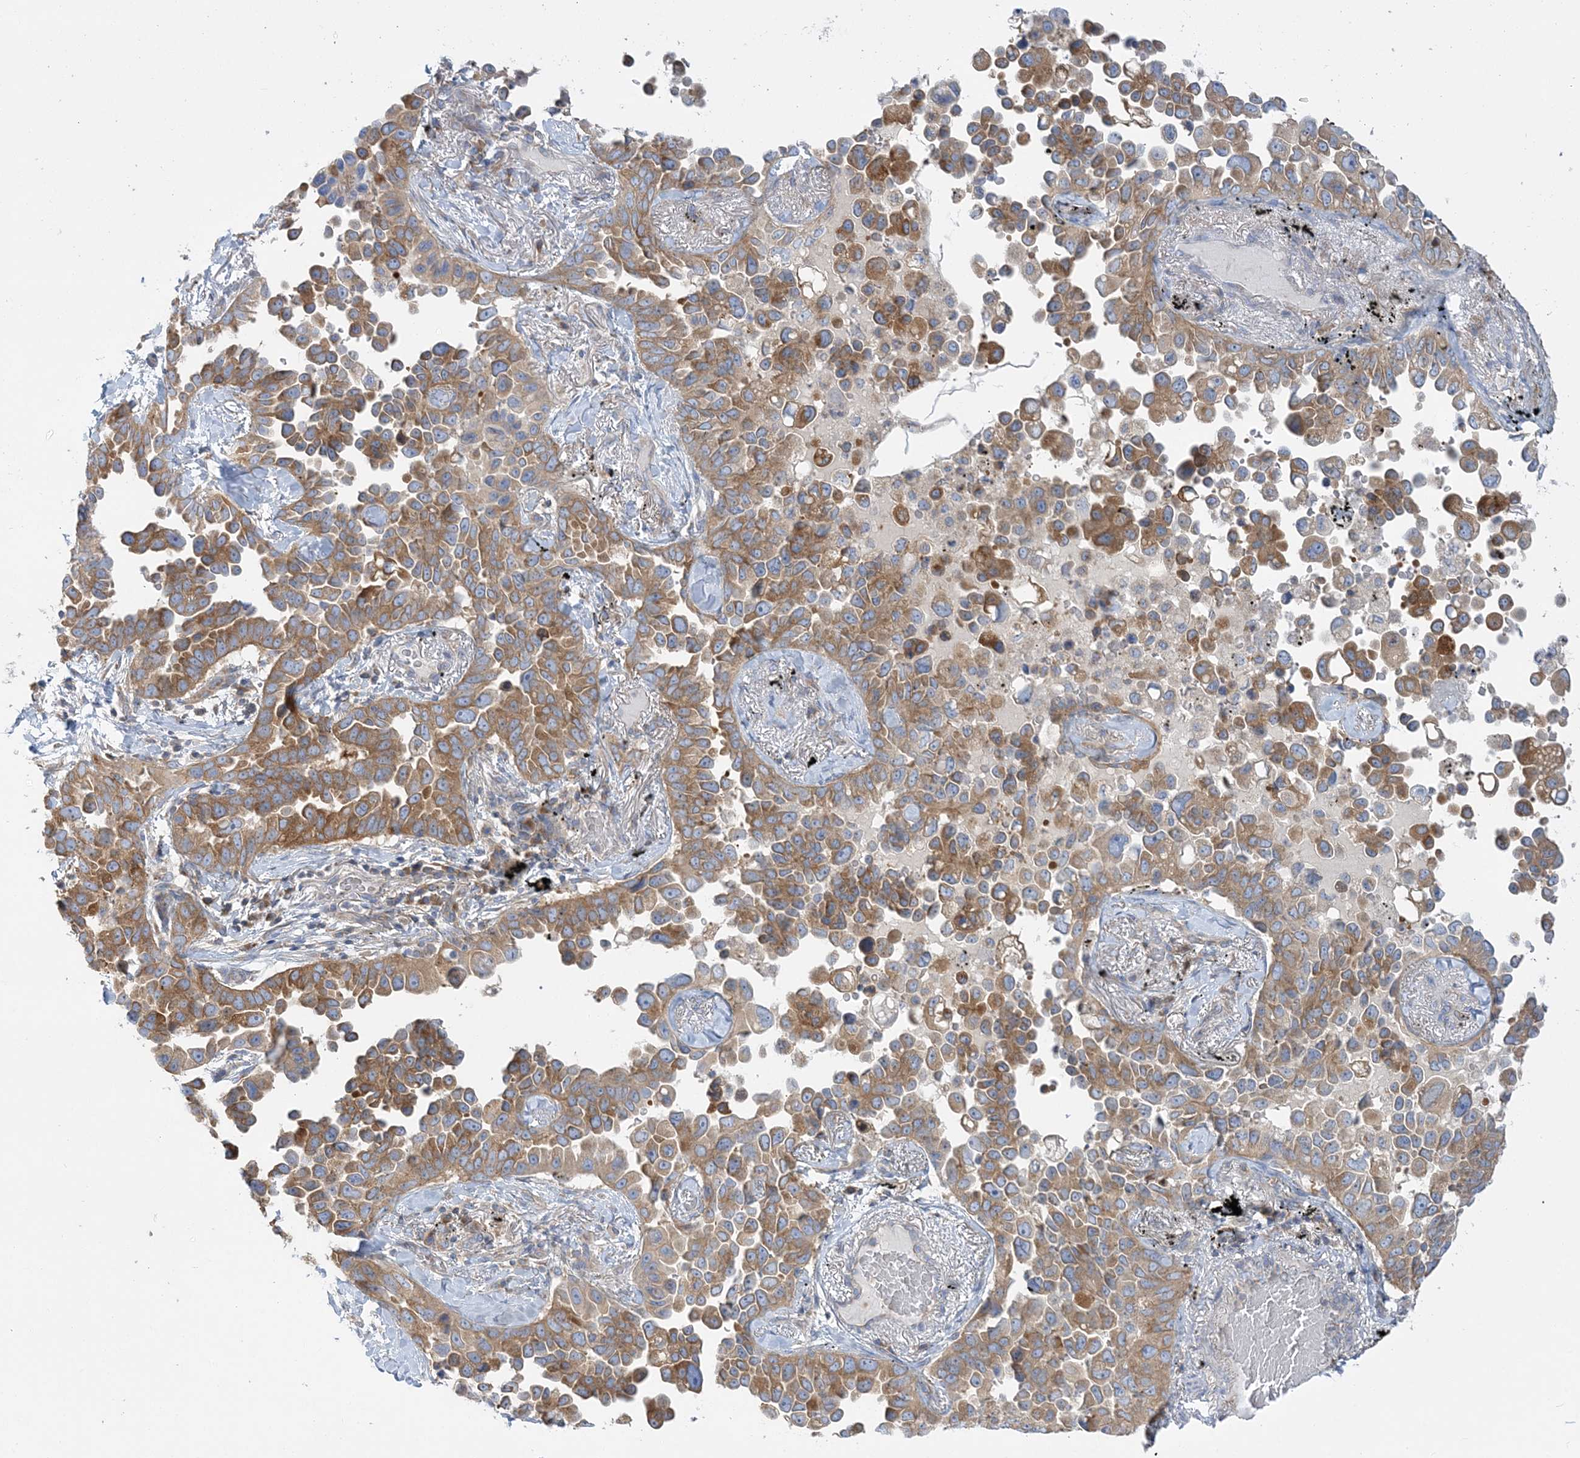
{"staining": {"intensity": "moderate", "quantity": "25%-75%", "location": "cytoplasmic/membranous"}, "tissue": "lung cancer", "cell_type": "Tumor cells", "image_type": "cancer", "snomed": [{"axis": "morphology", "description": "Adenocarcinoma, NOS"}, {"axis": "topography", "description": "Lung"}], "caption": "The photomicrograph reveals immunohistochemical staining of lung adenocarcinoma. There is moderate cytoplasmic/membranous positivity is seen in about 25%-75% of tumor cells.", "gene": "FAM114A2", "patient": {"sex": "female", "age": 67}}